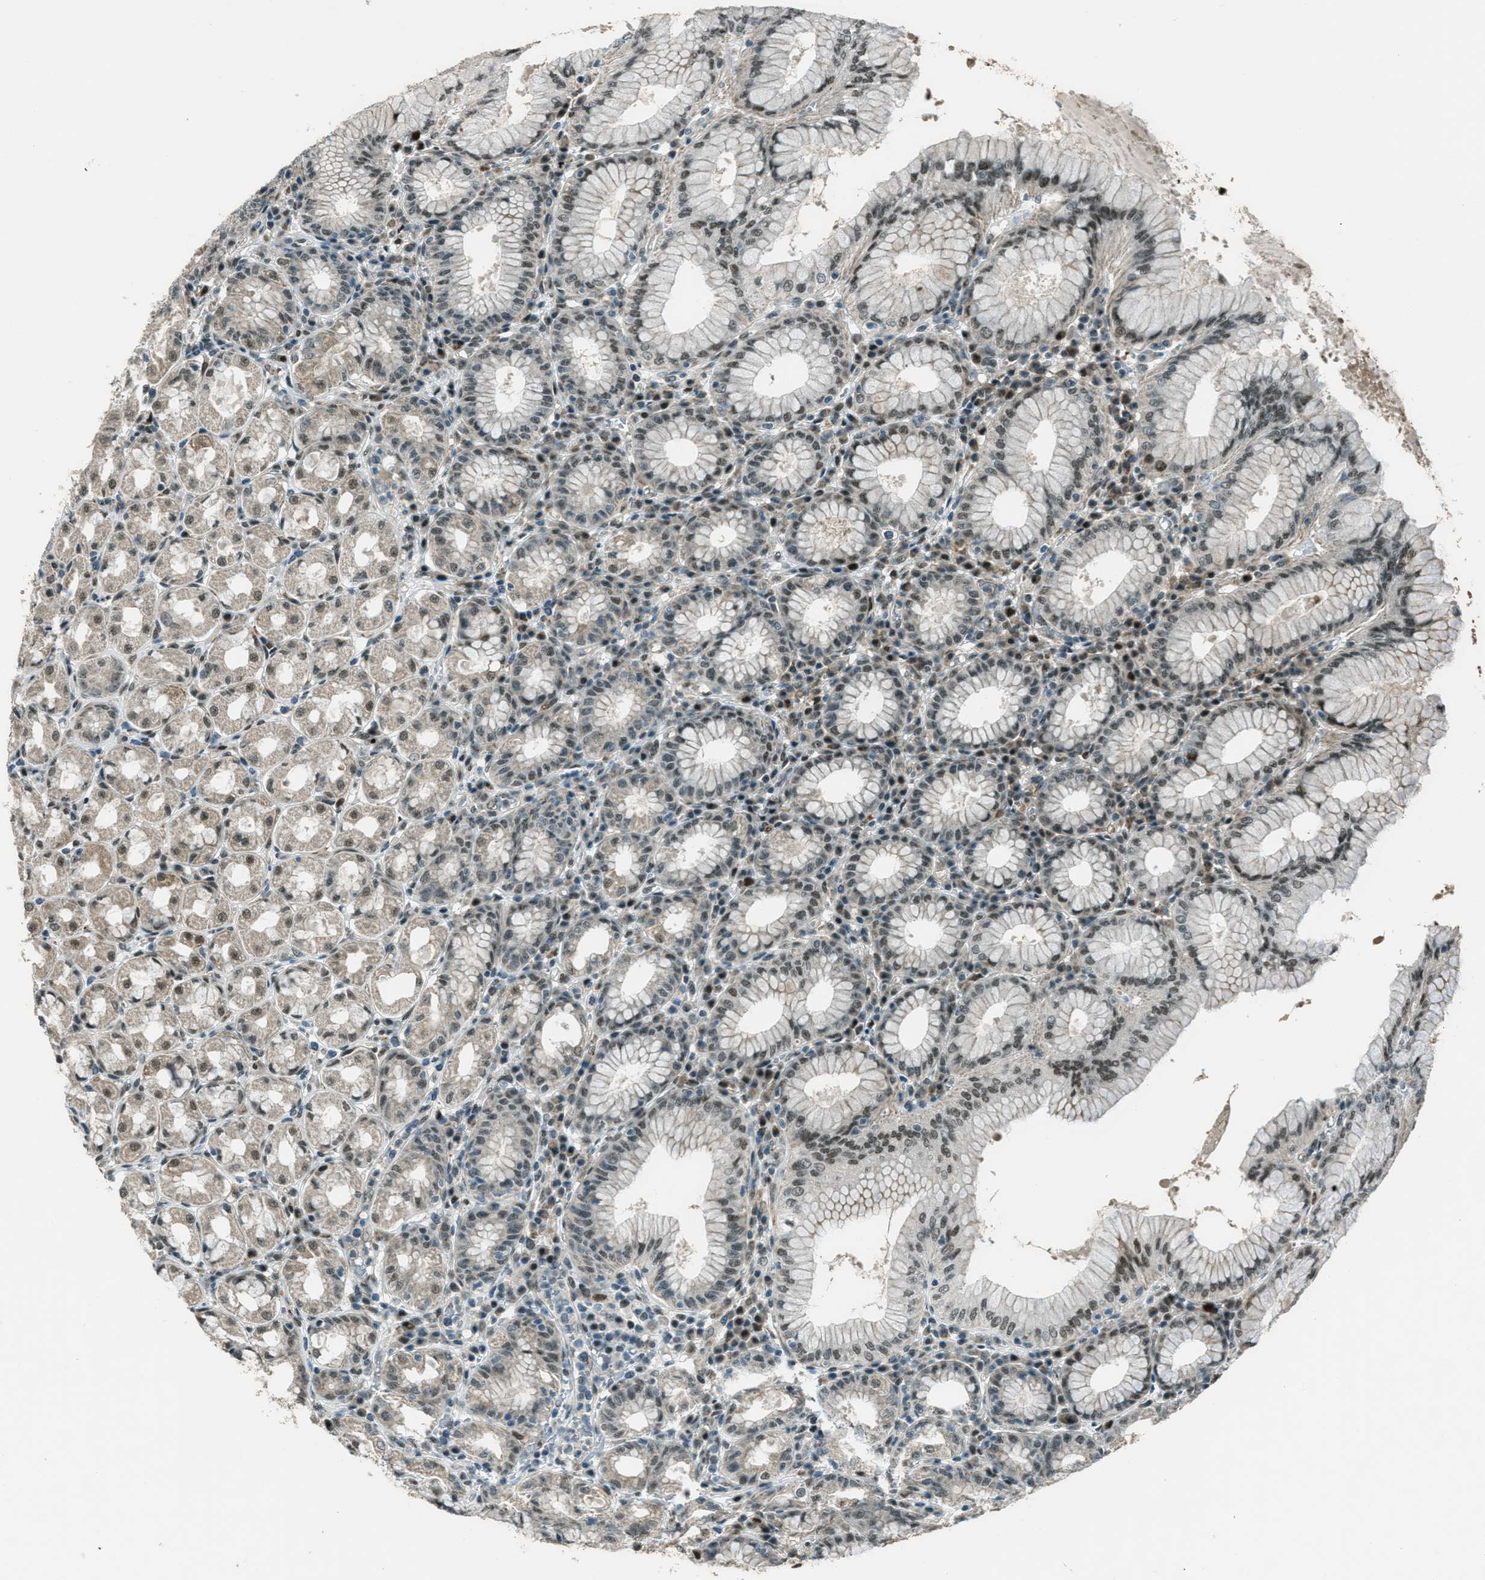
{"staining": {"intensity": "strong", "quantity": "25%-75%", "location": "cytoplasmic/membranous,nuclear"}, "tissue": "stomach", "cell_type": "Glandular cells", "image_type": "normal", "snomed": [{"axis": "morphology", "description": "Normal tissue, NOS"}, {"axis": "topography", "description": "Stomach"}, {"axis": "topography", "description": "Stomach, lower"}], "caption": "Protein staining reveals strong cytoplasmic/membranous,nuclear expression in about 25%-75% of glandular cells in normal stomach.", "gene": "TARDBP", "patient": {"sex": "female", "age": 56}}